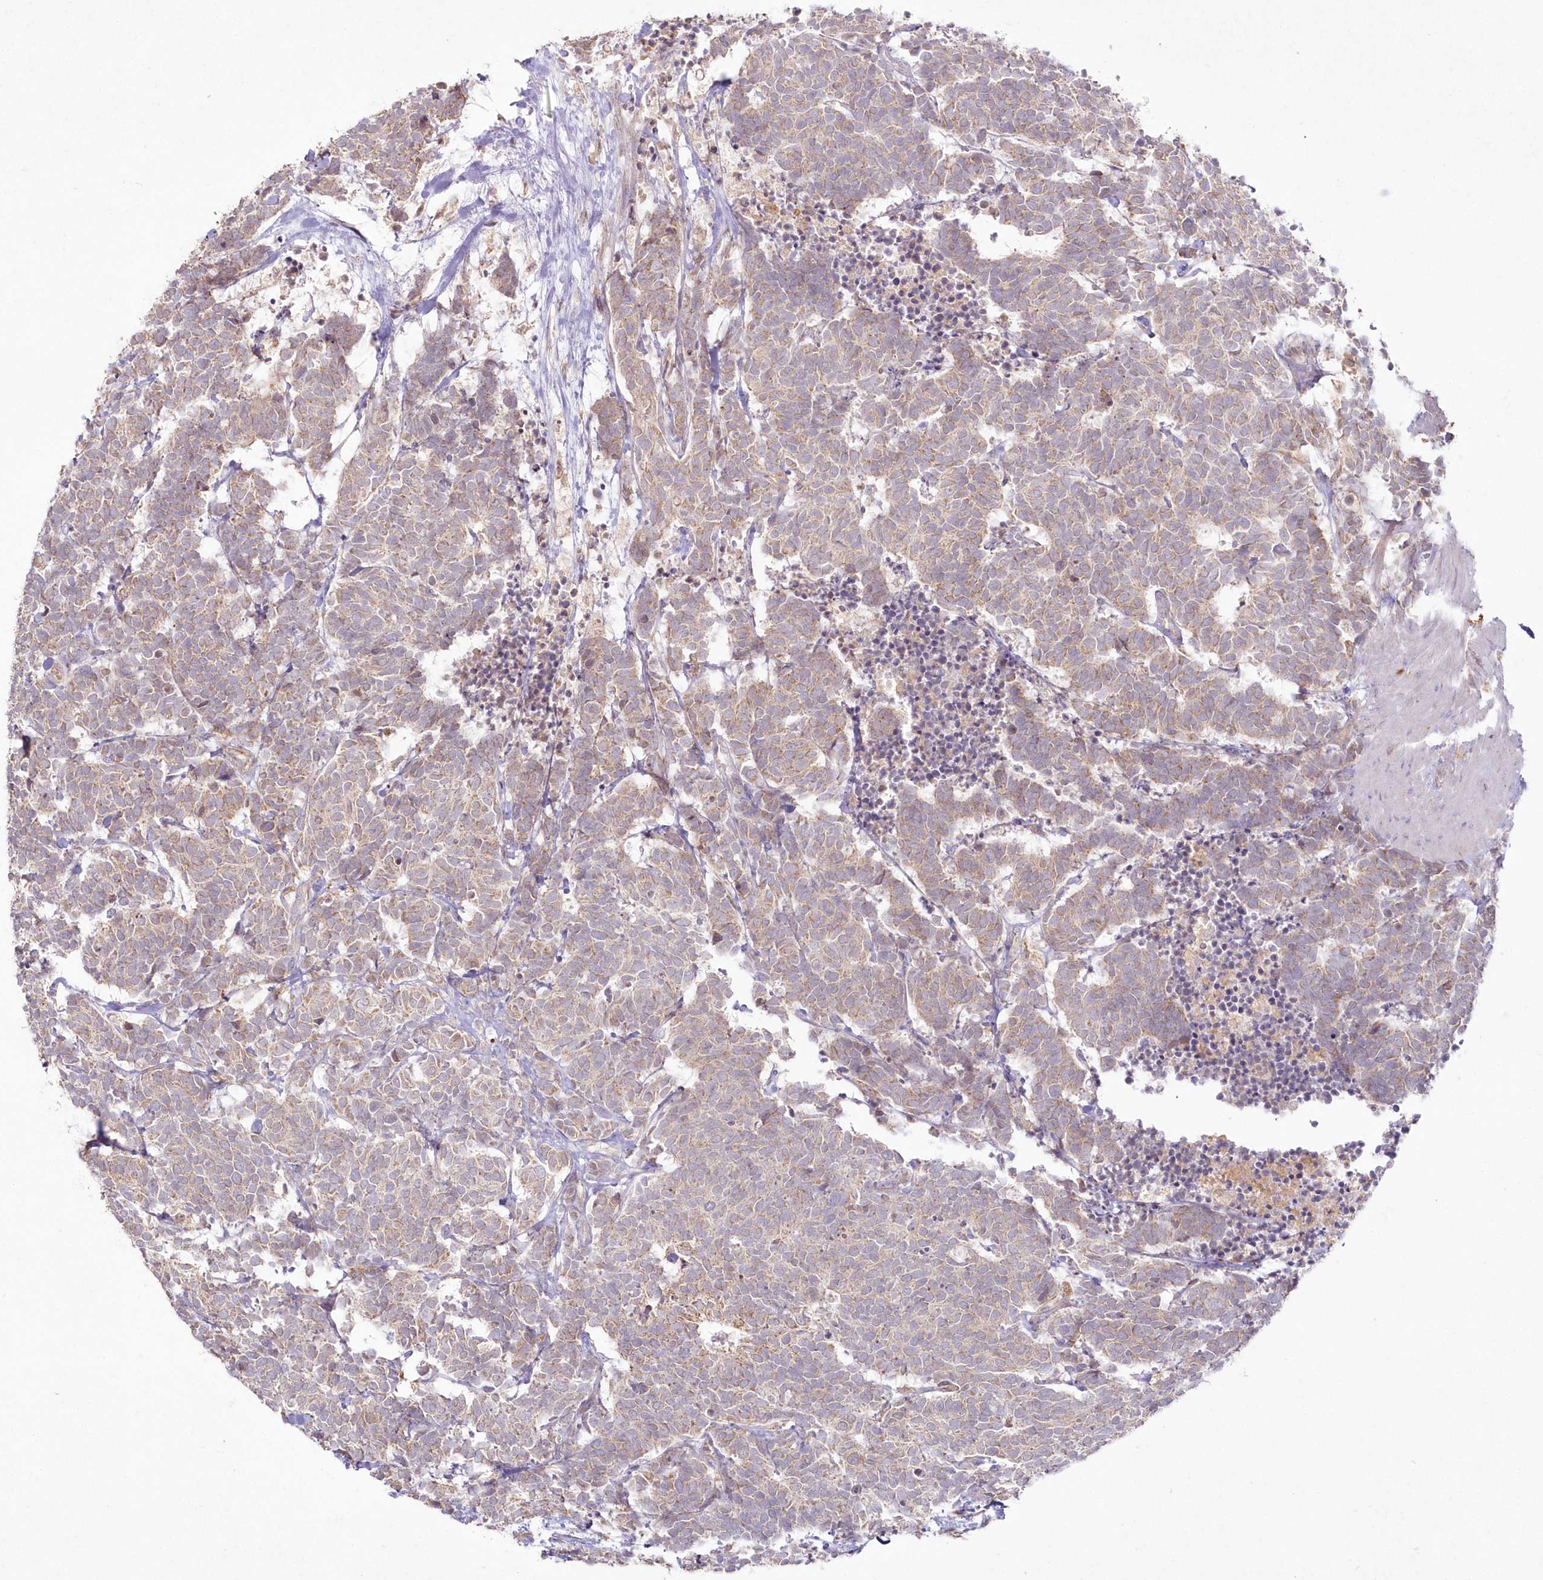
{"staining": {"intensity": "weak", "quantity": "25%-75%", "location": "cytoplasmic/membranous"}, "tissue": "carcinoid", "cell_type": "Tumor cells", "image_type": "cancer", "snomed": [{"axis": "morphology", "description": "Carcinoma, NOS"}, {"axis": "morphology", "description": "Carcinoid, malignant, NOS"}, {"axis": "topography", "description": "Urinary bladder"}], "caption": "Brown immunohistochemical staining in carcinoid displays weak cytoplasmic/membranous staining in approximately 25%-75% of tumor cells. (Brightfield microscopy of DAB IHC at high magnification).", "gene": "ARSB", "patient": {"sex": "male", "age": 57}}